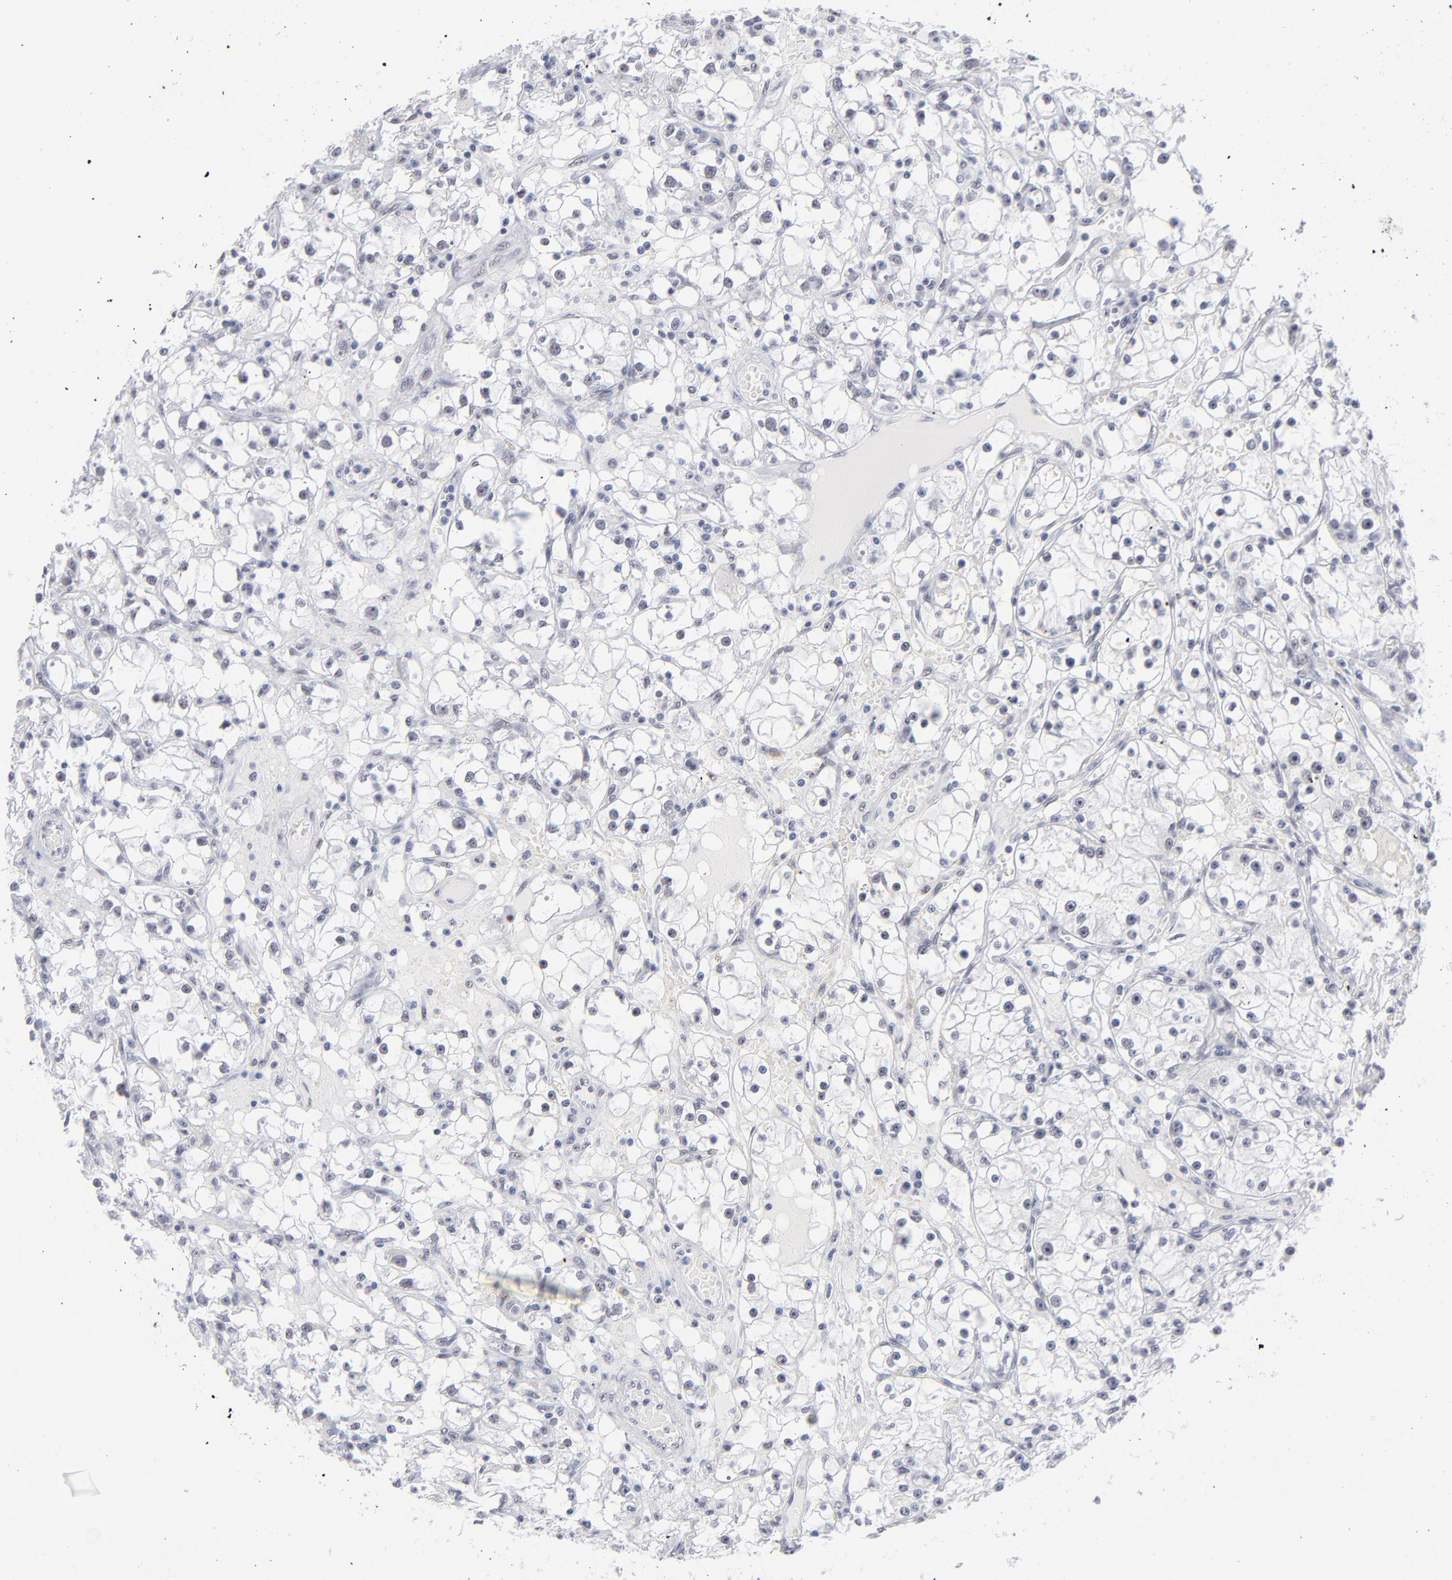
{"staining": {"intensity": "negative", "quantity": "none", "location": "none"}, "tissue": "renal cancer", "cell_type": "Tumor cells", "image_type": "cancer", "snomed": [{"axis": "morphology", "description": "Adenocarcinoma, NOS"}, {"axis": "topography", "description": "Kidney"}], "caption": "Image shows no protein expression in tumor cells of renal cancer tissue. Brightfield microscopy of immunohistochemistry stained with DAB (3,3'-diaminobenzidine) (brown) and hematoxylin (blue), captured at high magnification.", "gene": "SNRPB", "patient": {"sex": "male", "age": 56}}